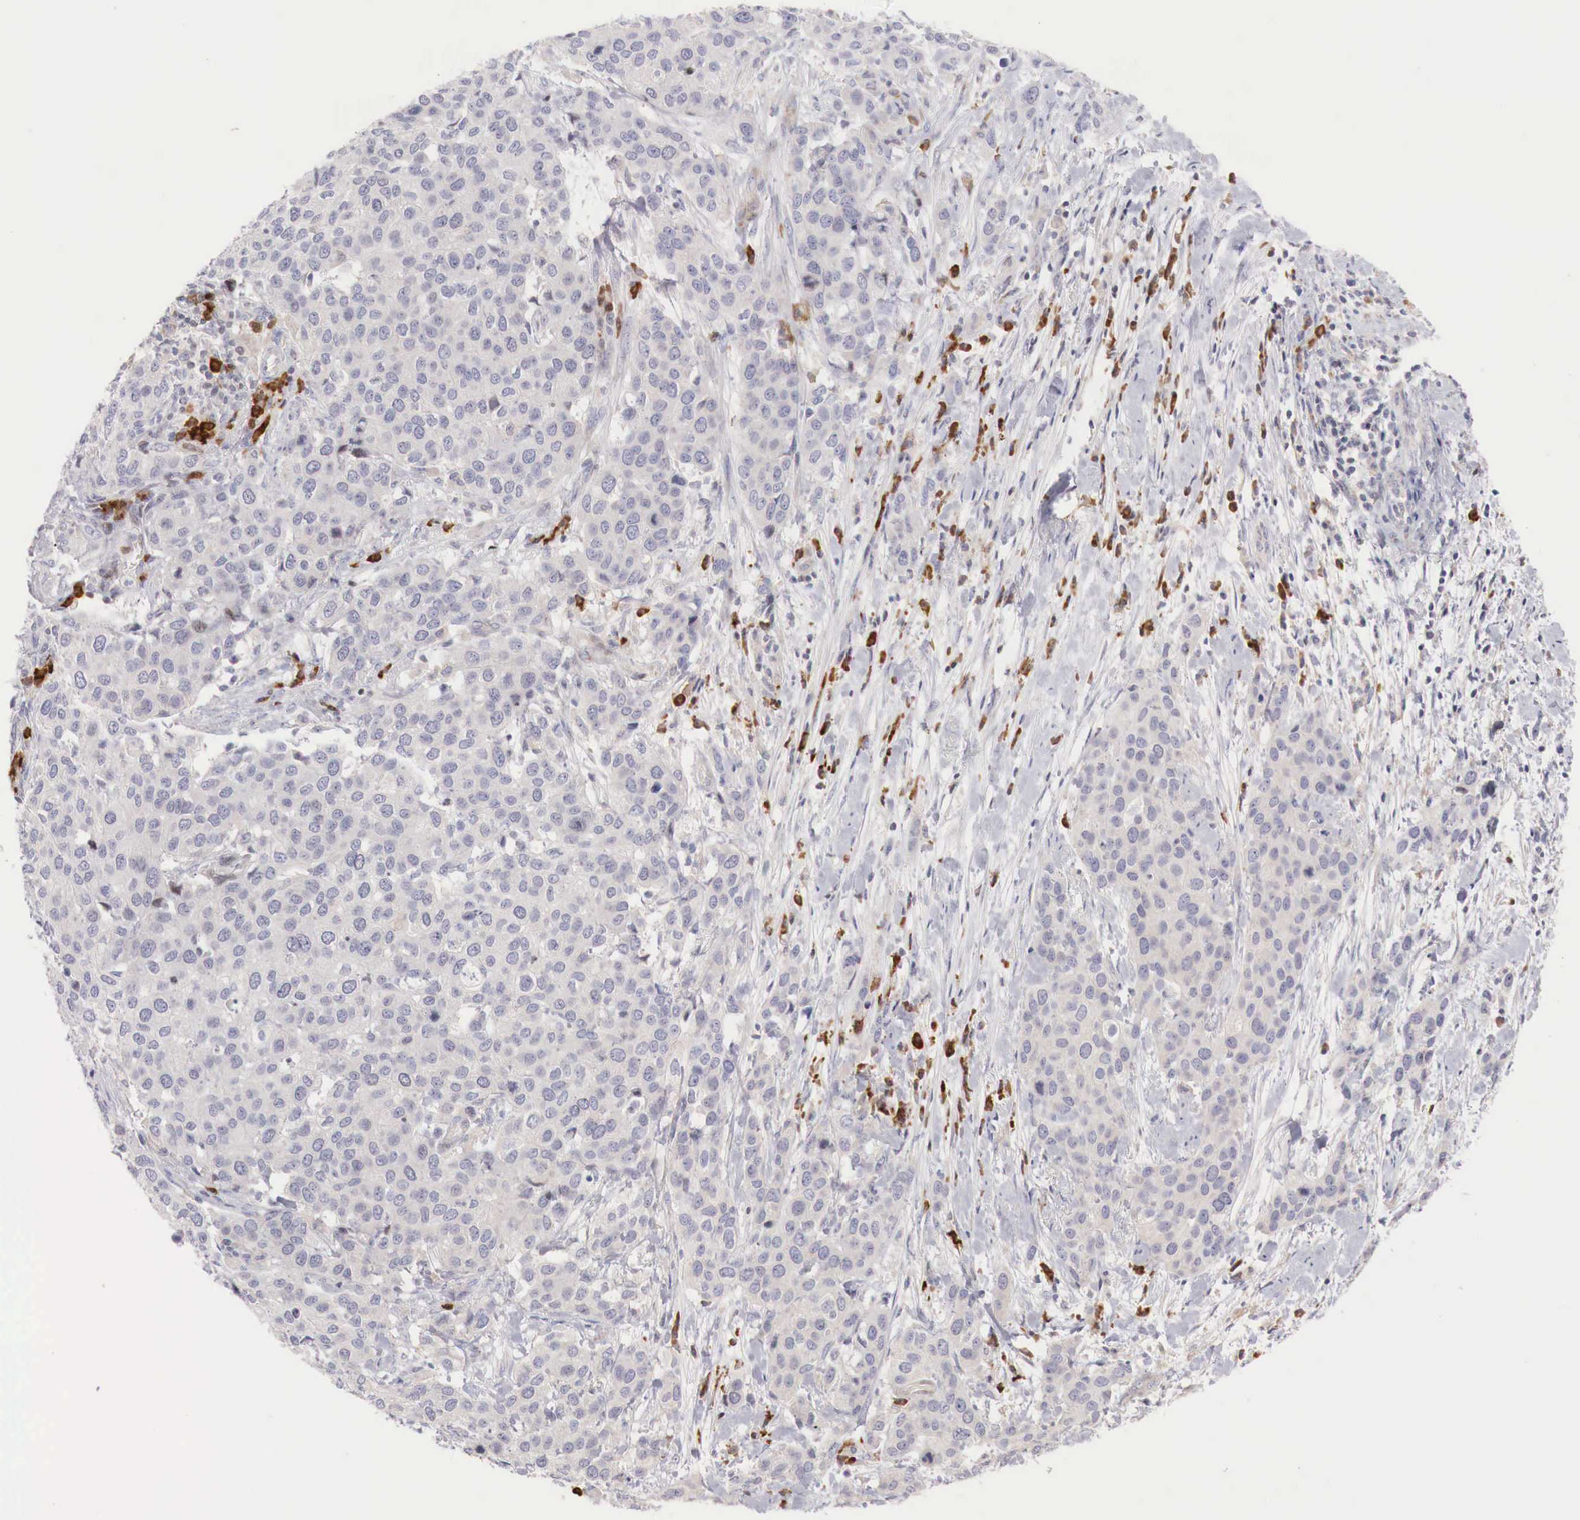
{"staining": {"intensity": "negative", "quantity": "none", "location": "none"}, "tissue": "cervical cancer", "cell_type": "Tumor cells", "image_type": "cancer", "snomed": [{"axis": "morphology", "description": "Squamous cell carcinoma, NOS"}, {"axis": "topography", "description": "Cervix"}], "caption": "The immunohistochemistry (IHC) histopathology image has no significant positivity in tumor cells of cervical squamous cell carcinoma tissue. Nuclei are stained in blue.", "gene": "CLCN5", "patient": {"sex": "female", "age": 54}}